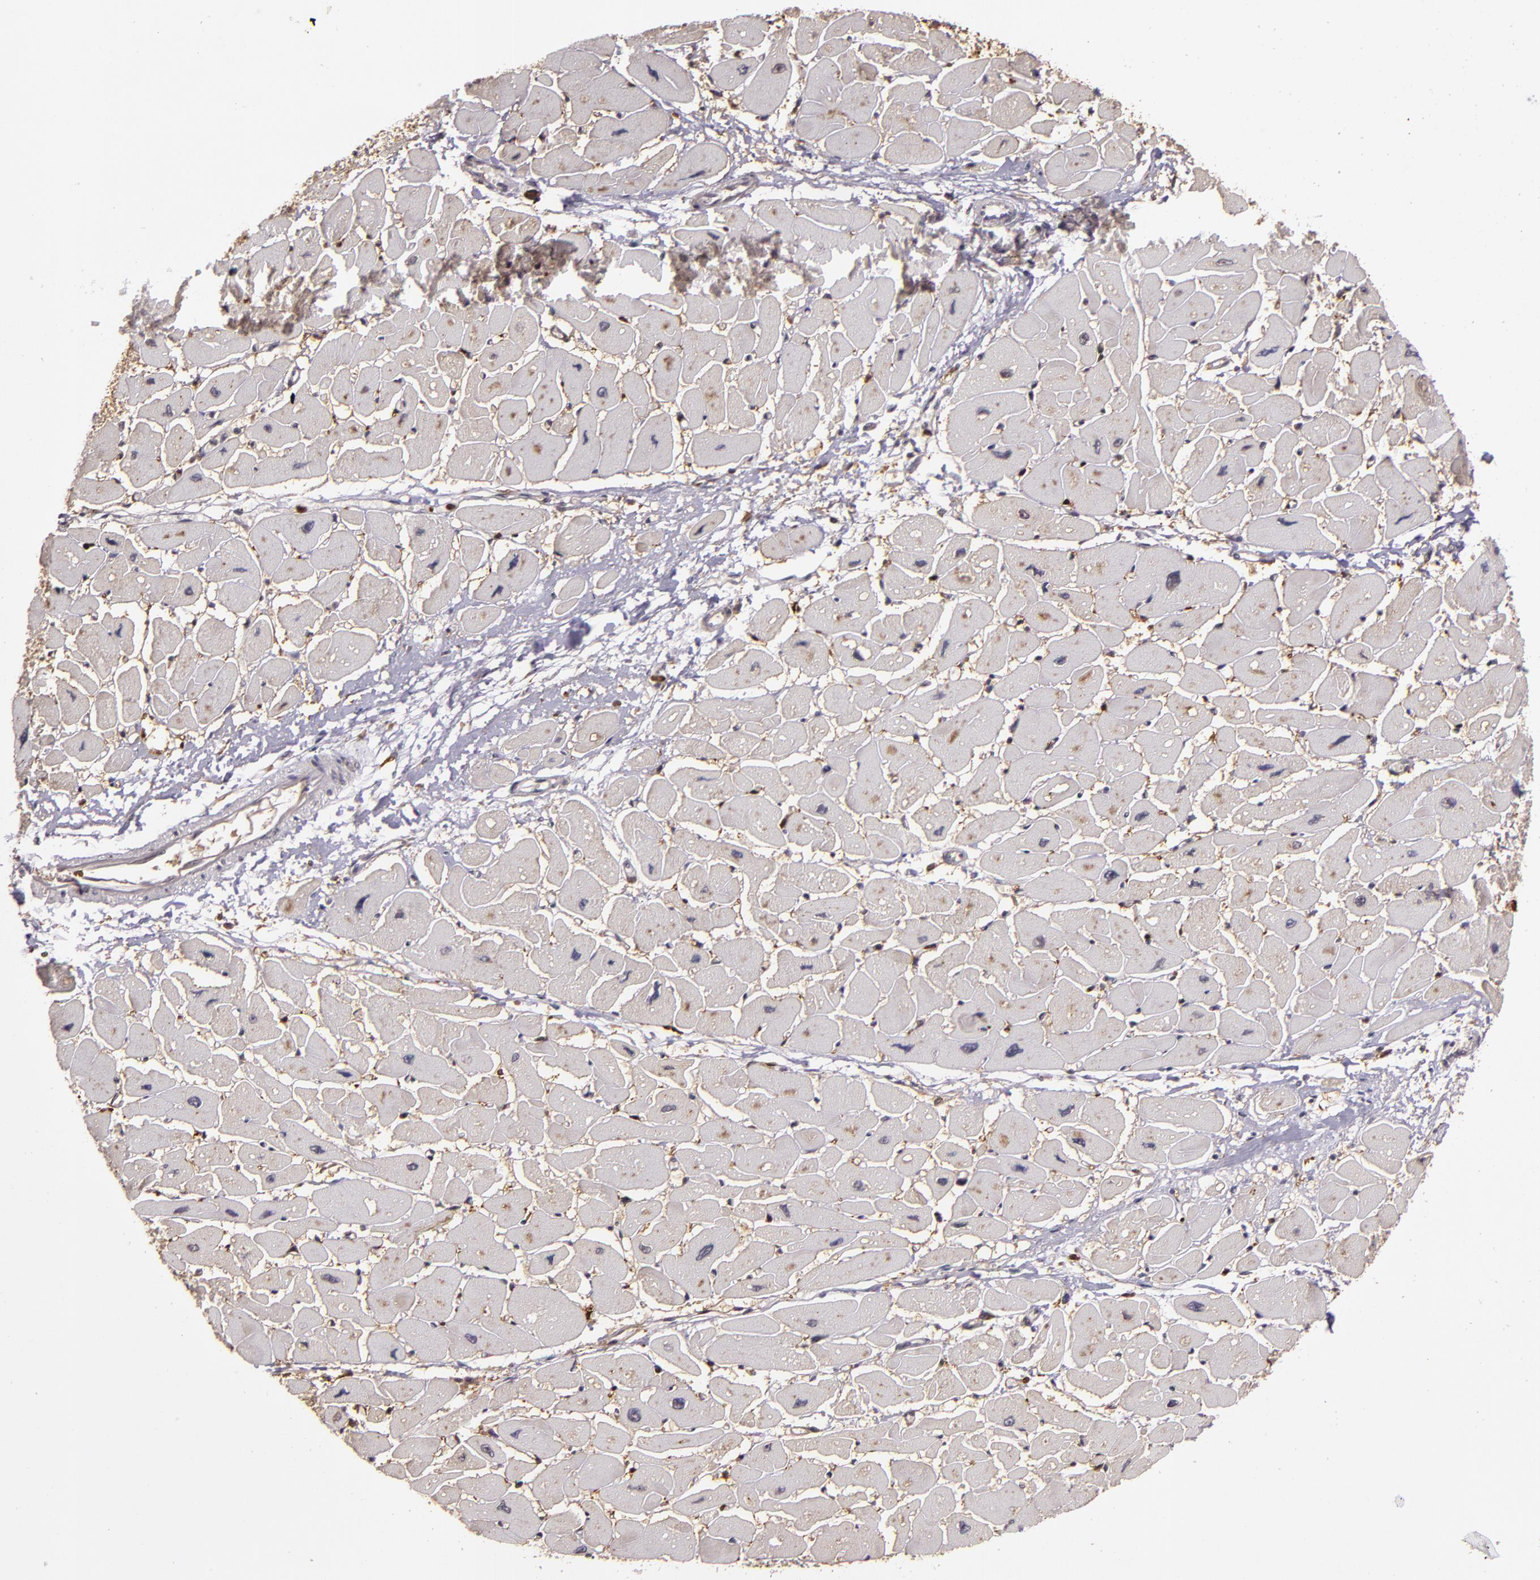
{"staining": {"intensity": "weak", "quantity": ">75%", "location": "cytoplasmic/membranous"}, "tissue": "heart muscle", "cell_type": "Cardiomyocytes", "image_type": "normal", "snomed": [{"axis": "morphology", "description": "Normal tissue, NOS"}, {"axis": "topography", "description": "Heart"}], "caption": "A low amount of weak cytoplasmic/membranous staining is appreciated in about >75% of cardiomyocytes in normal heart muscle.", "gene": "SLC9A3R1", "patient": {"sex": "female", "age": 54}}